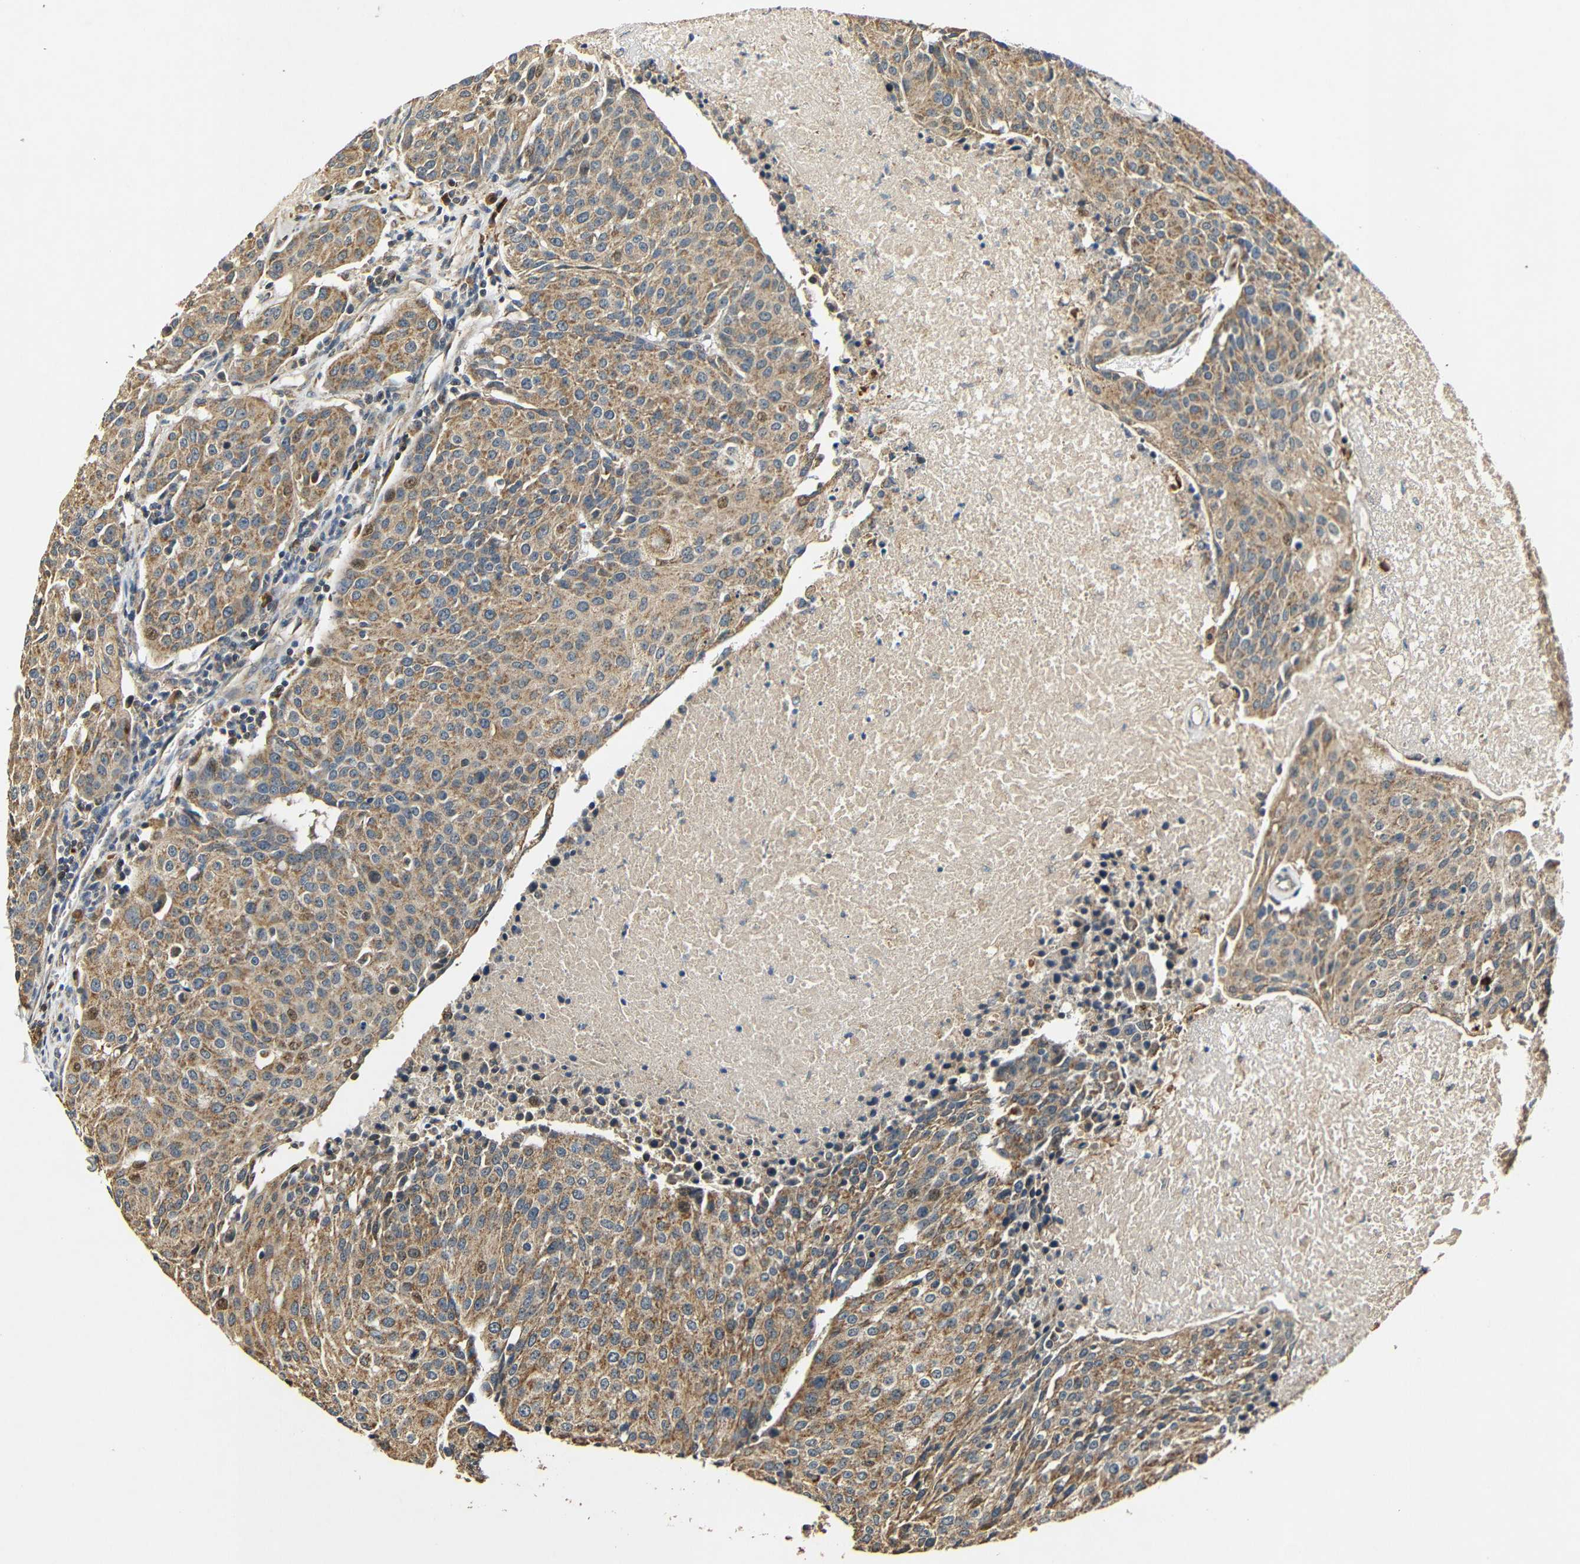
{"staining": {"intensity": "moderate", "quantity": ">75%", "location": "cytoplasmic/membranous"}, "tissue": "urothelial cancer", "cell_type": "Tumor cells", "image_type": "cancer", "snomed": [{"axis": "morphology", "description": "Urothelial carcinoma, High grade"}, {"axis": "topography", "description": "Urinary bladder"}], "caption": "Moderate cytoplasmic/membranous expression is identified in about >75% of tumor cells in urothelial carcinoma (high-grade). (DAB (3,3'-diaminobenzidine) = brown stain, brightfield microscopy at high magnification).", "gene": "KAZALD1", "patient": {"sex": "female", "age": 85}}